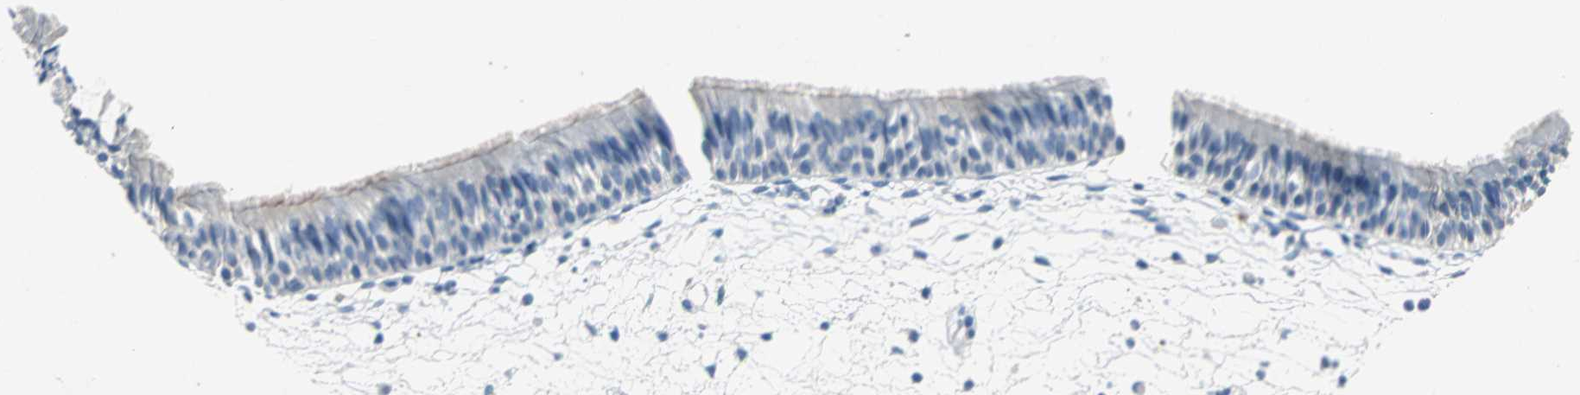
{"staining": {"intensity": "negative", "quantity": "none", "location": "none"}, "tissue": "nasopharynx", "cell_type": "Respiratory epithelial cells", "image_type": "normal", "snomed": [{"axis": "morphology", "description": "Normal tissue, NOS"}, {"axis": "topography", "description": "Nasopharynx"}], "caption": "This is an immunohistochemistry image of benign human nasopharynx. There is no positivity in respiratory epithelial cells.", "gene": "PTGDS", "patient": {"sex": "female", "age": 54}}